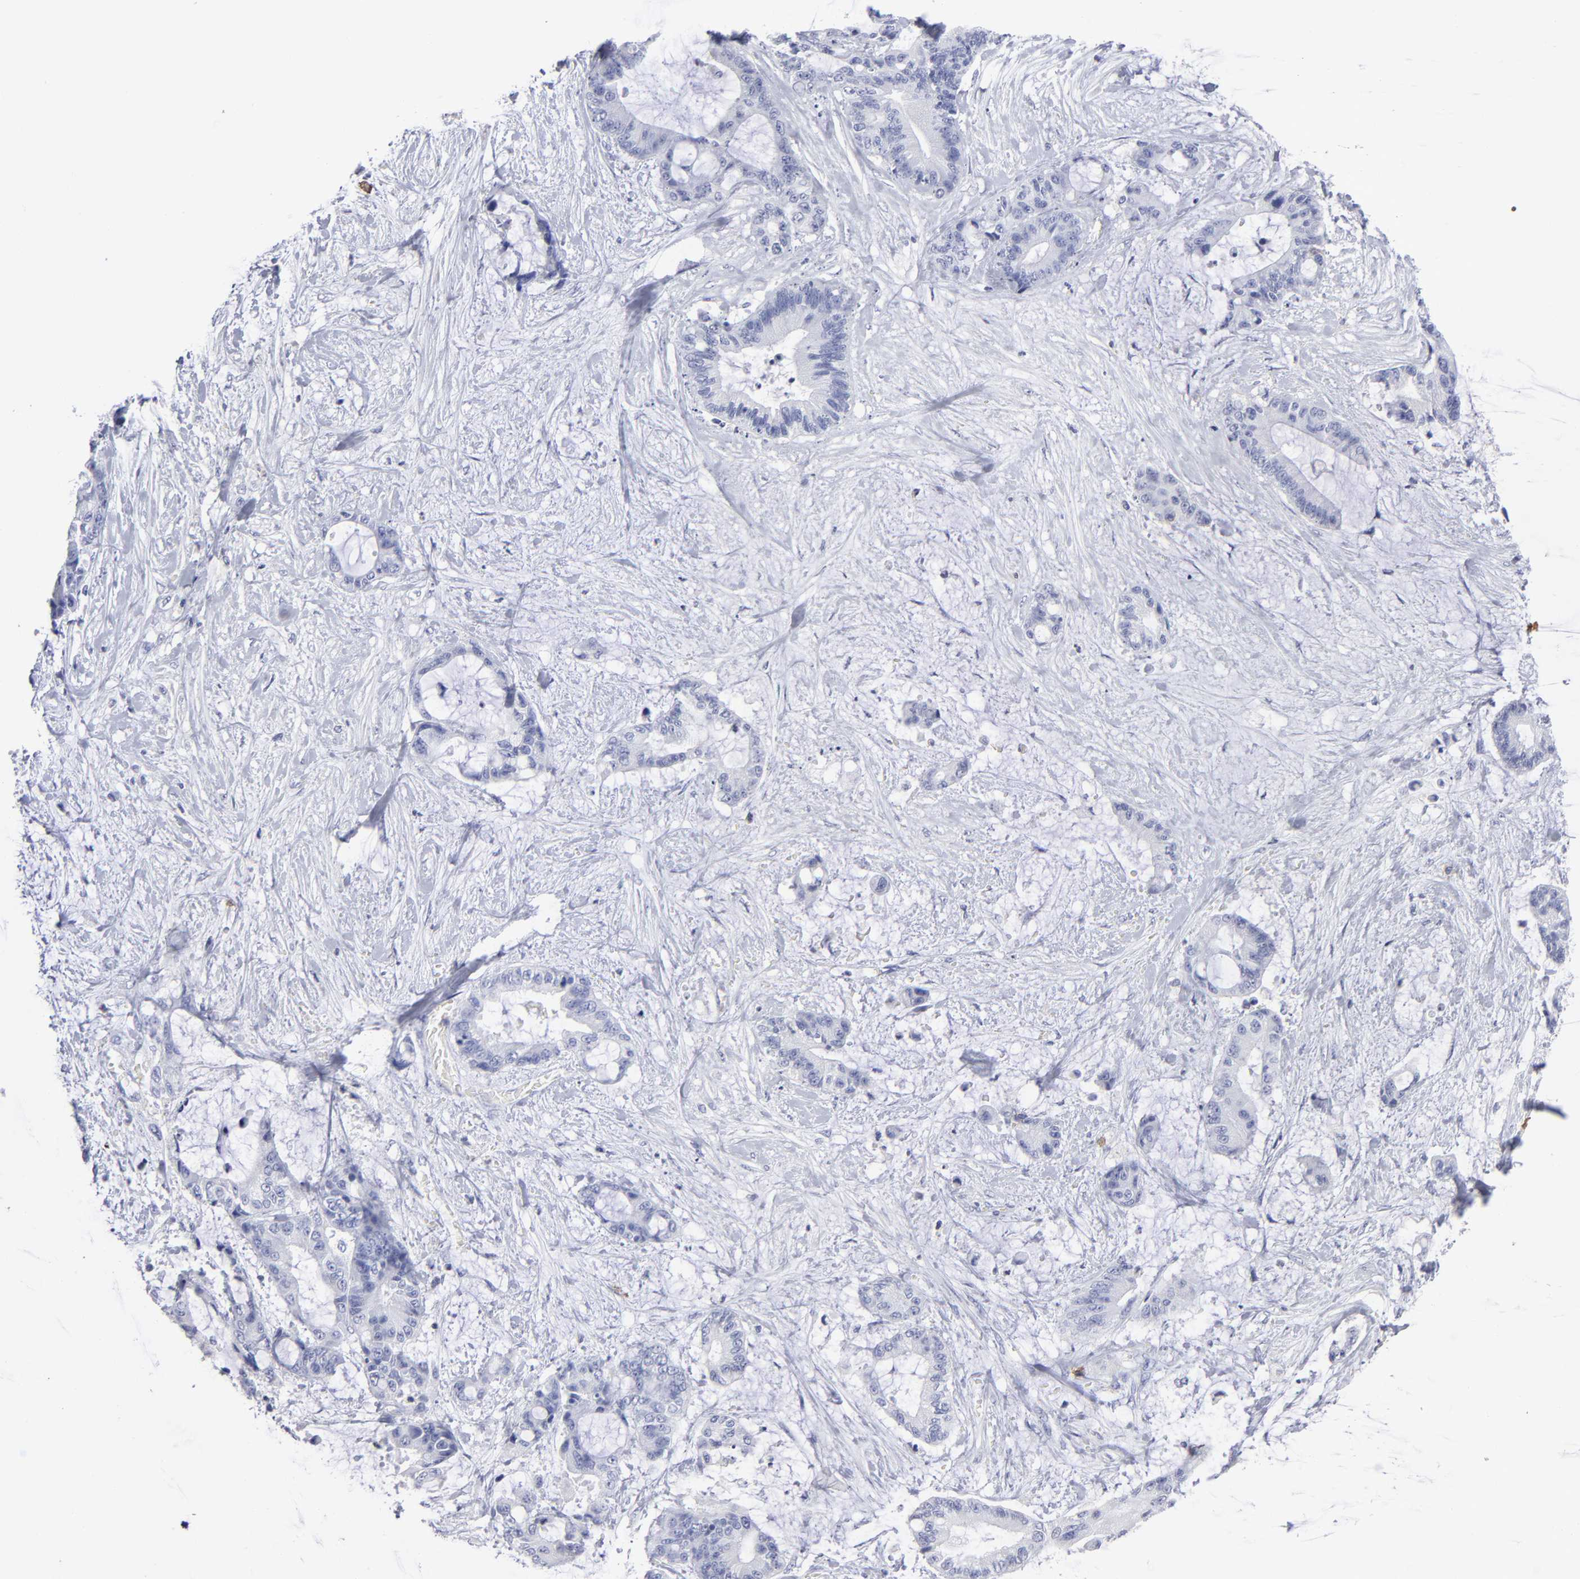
{"staining": {"intensity": "negative", "quantity": "none", "location": "none"}, "tissue": "liver cancer", "cell_type": "Tumor cells", "image_type": "cancer", "snomed": [{"axis": "morphology", "description": "Cholangiocarcinoma"}, {"axis": "topography", "description": "Liver"}], "caption": "IHC micrograph of human liver cancer (cholangiocarcinoma) stained for a protein (brown), which shows no expression in tumor cells. (Immunohistochemistry (ihc), brightfield microscopy, high magnification).", "gene": "LAT2", "patient": {"sex": "female", "age": 73}}